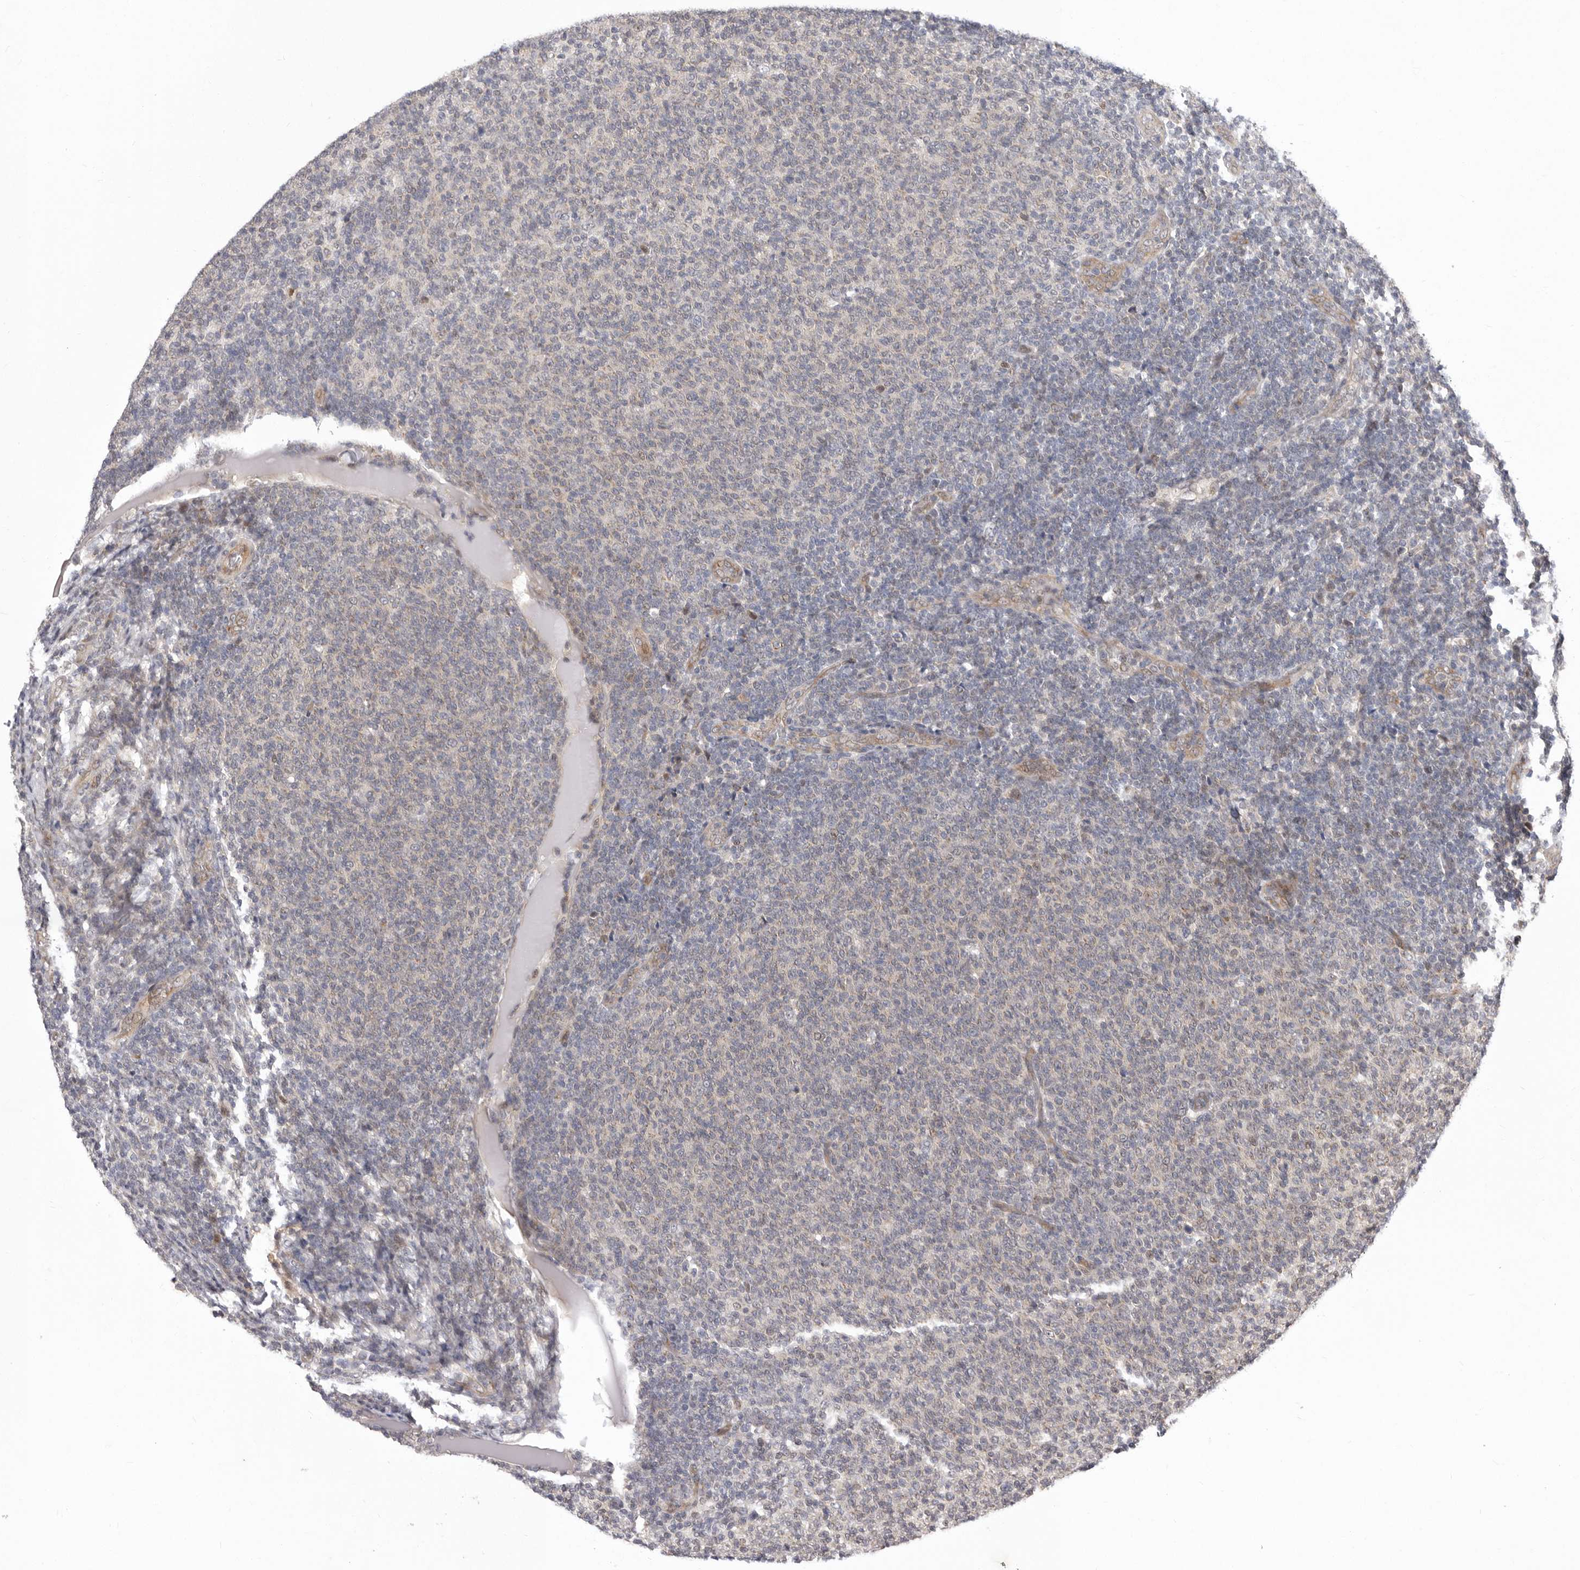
{"staining": {"intensity": "negative", "quantity": "none", "location": "none"}, "tissue": "lymphoma", "cell_type": "Tumor cells", "image_type": "cancer", "snomed": [{"axis": "morphology", "description": "Malignant lymphoma, non-Hodgkin's type, Low grade"}, {"axis": "topography", "description": "Lymph node"}], "caption": "Lymphoma was stained to show a protein in brown. There is no significant positivity in tumor cells.", "gene": "GLRX3", "patient": {"sex": "male", "age": 66}}